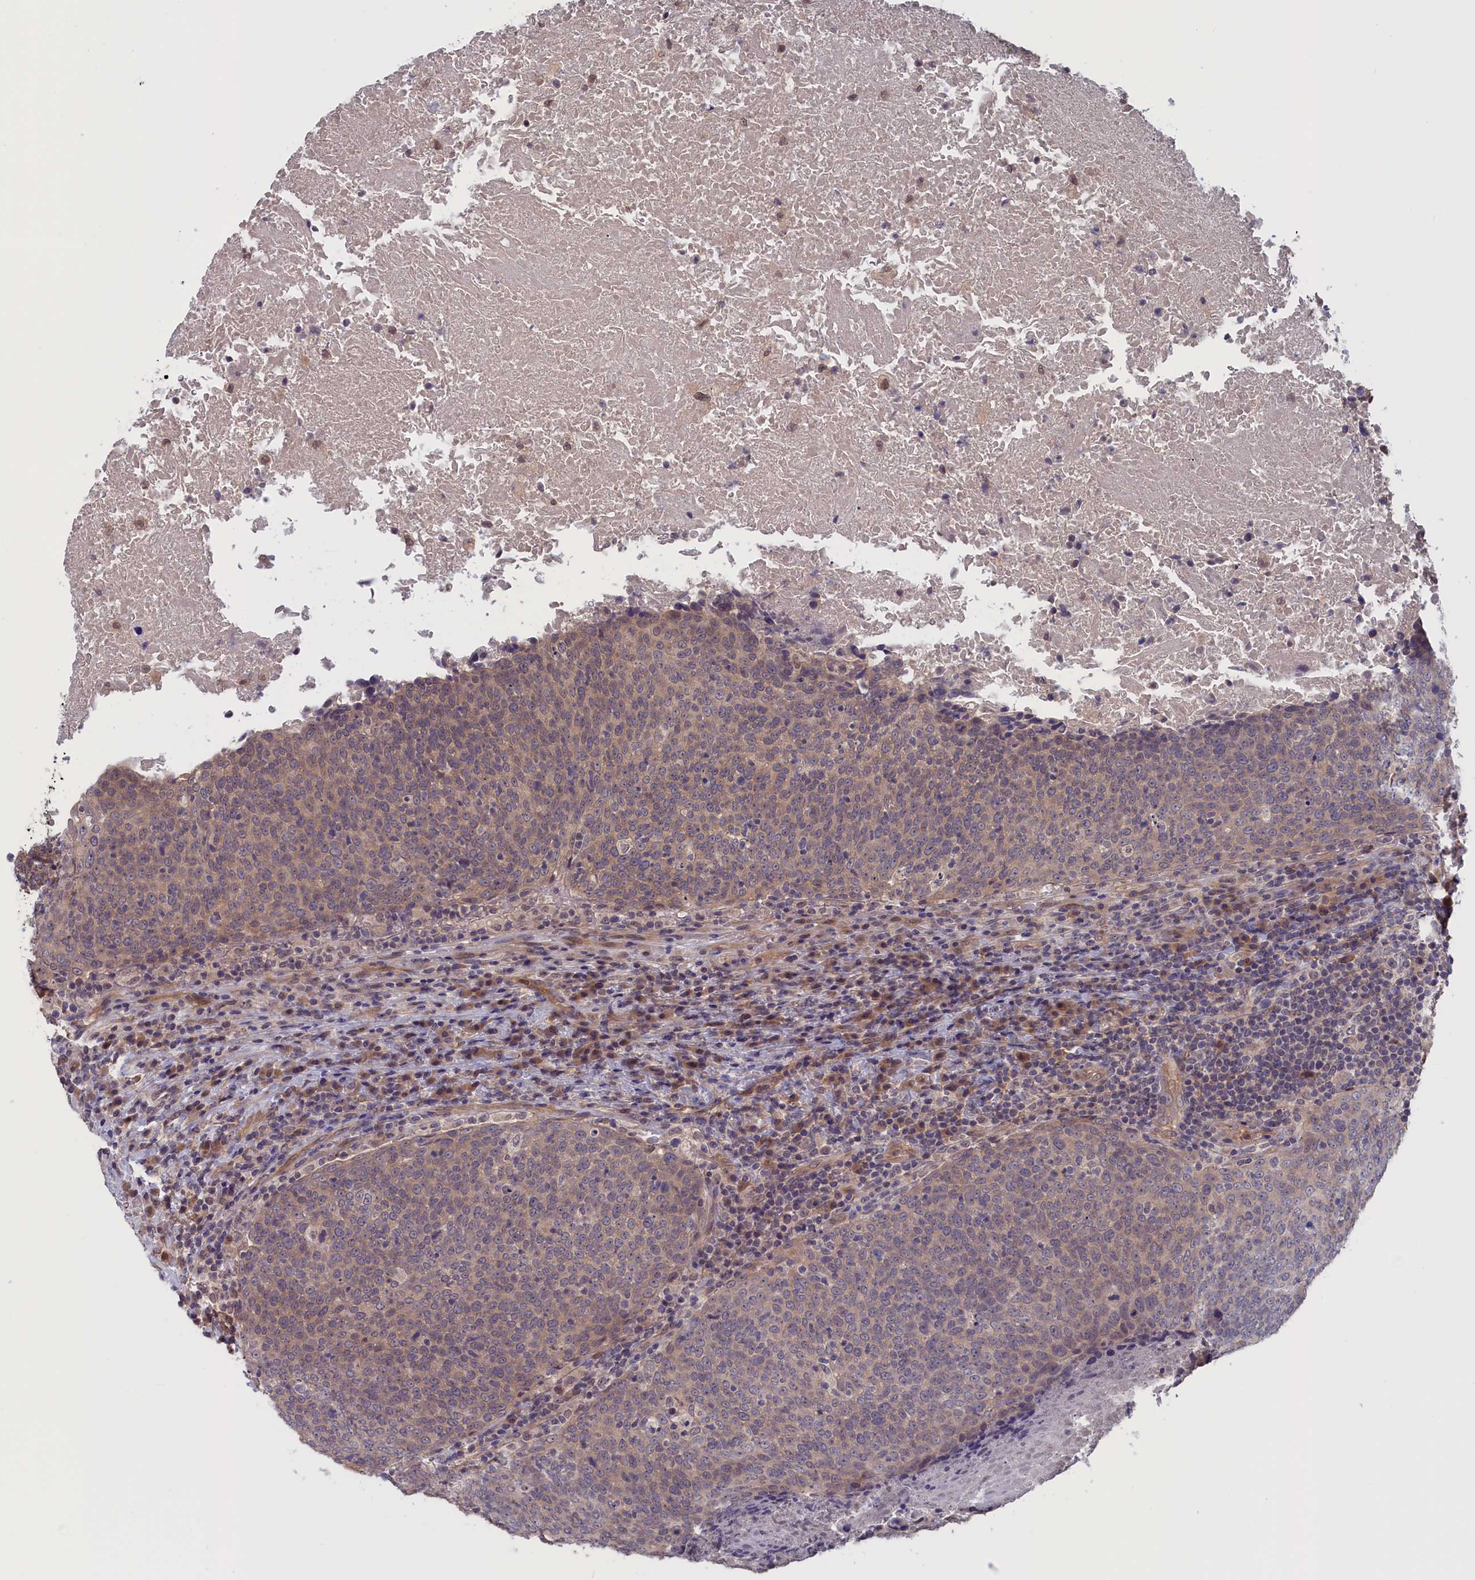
{"staining": {"intensity": "weak", "quantity": "25%-75%", "location": "cytoplasmic/membranous"}, "tissue": "head and neck cancer", "cell_type": "Tumor cells", "image_type": "cancer", "snomed": [{"axis": "morphology", "description": "Squamous cell carcinoma, NOS"}, {"axis": "morphology", "description": "Squamous cell carcinoma, metastatic, NOS"}, {"axis": "topography", "description": "Lymph node"}, {"axis": "topography", "description": "Head-Neck"}], "caption": "Human metastatic squamous cell carcinoma (head and neck) stained for a protein (brown) exhibits weak cytoplasmic/membranous positive positivity in about 25%-75% of tumor cells.", "gene": "PLP2", "patient": {"sex": "male", "age": 62}}